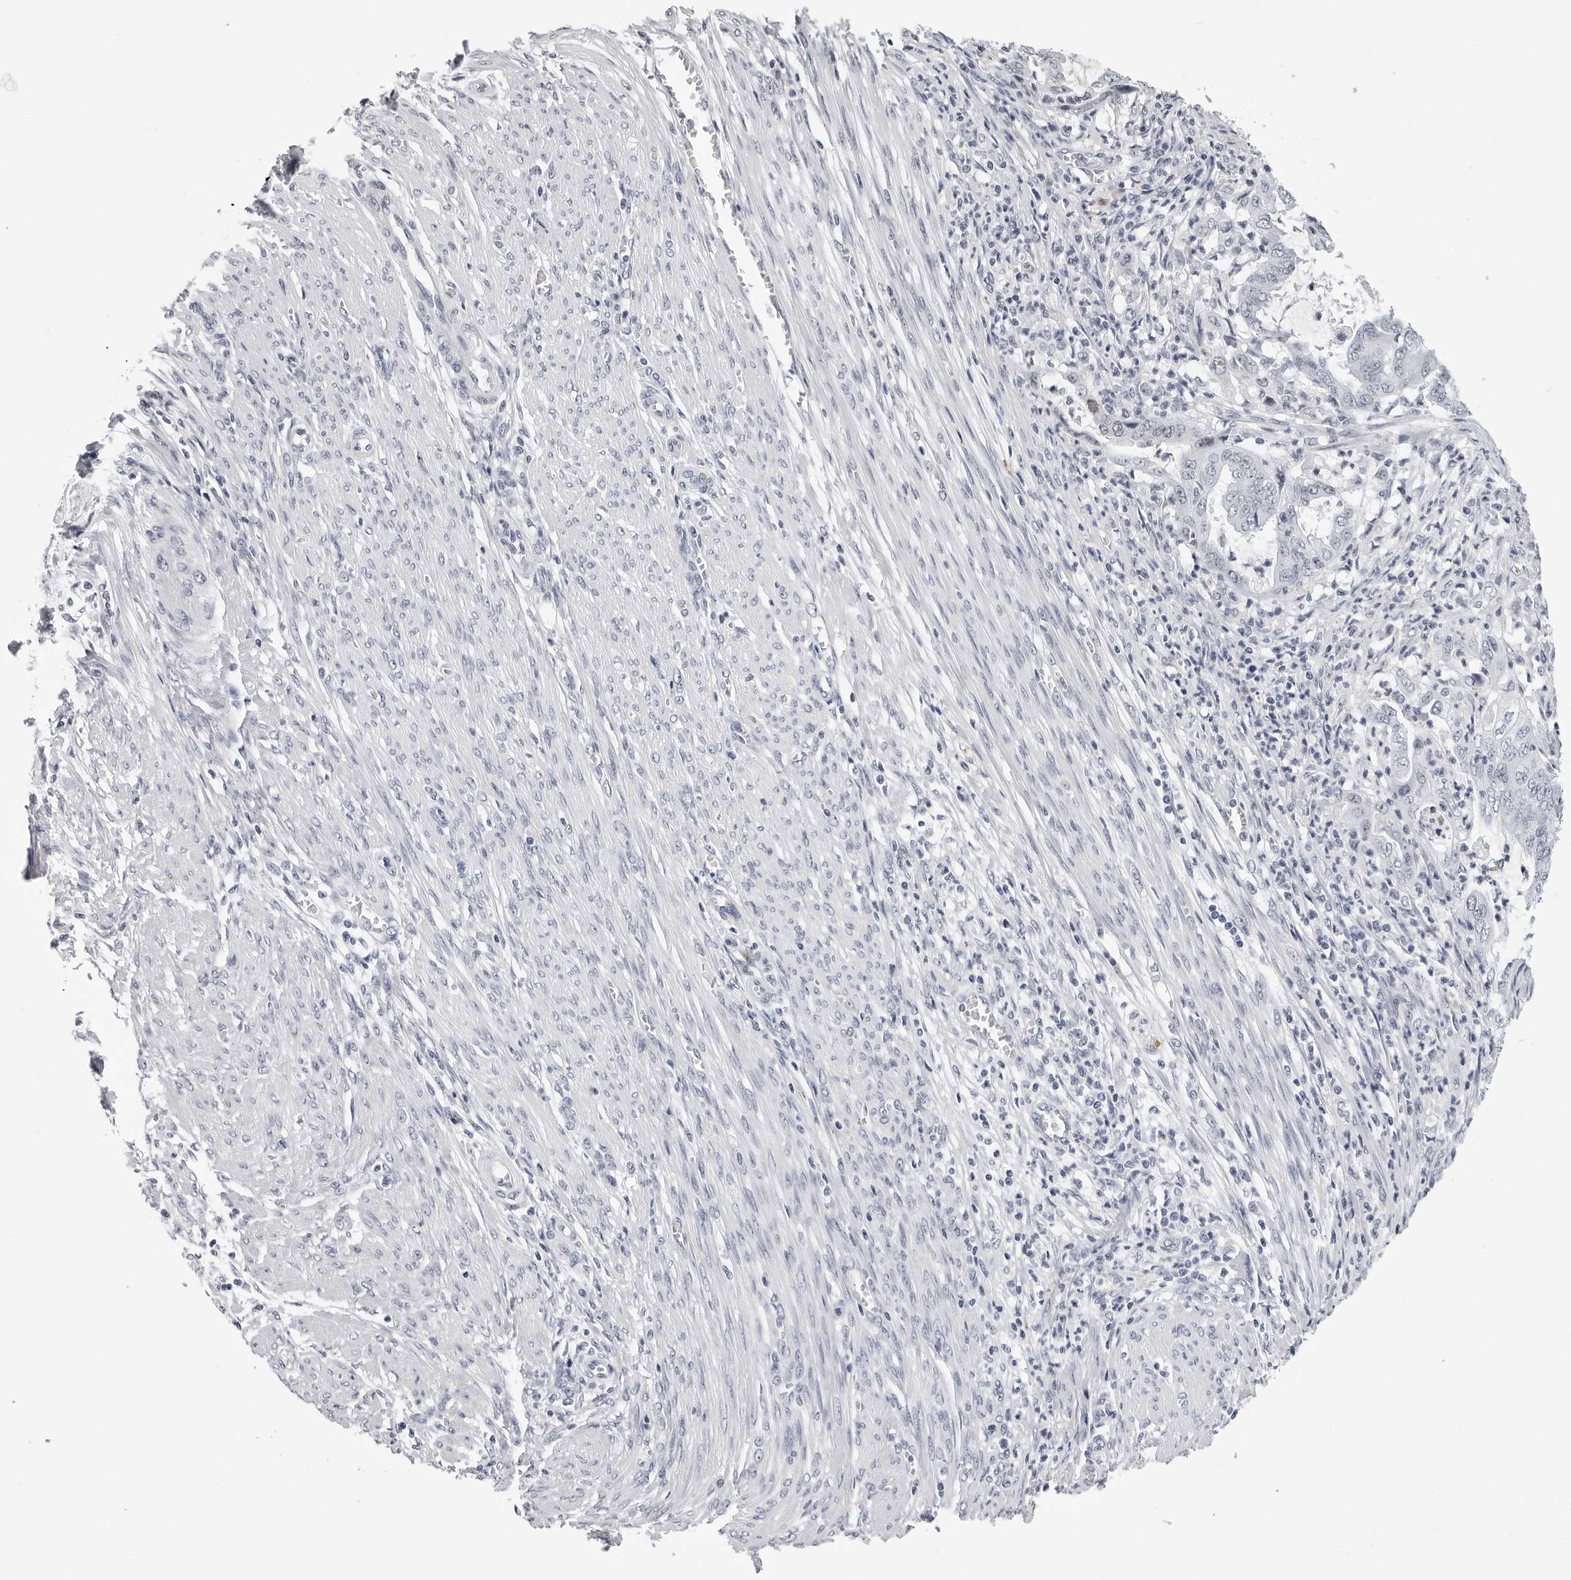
{"staining": {"intensity": "negative", "quantity": "none", "location": "none"}, "tissue": "endometrial cancer", "cell_type": "Tumor cells", "image_type": "cancer", "snomed": [{"axis": "morphology", "description": "Adenocarcinoma, NOS"}, {"axis": "topography", "description": "Endometrium"}], "caption": "An immunohistochemistry (IHC) image of endometrial cancer is shown. There is no staining in tumor cells of endometrial cancer.", "gene": "GNL2", "patient": {"sex": "female", "age": 51}}